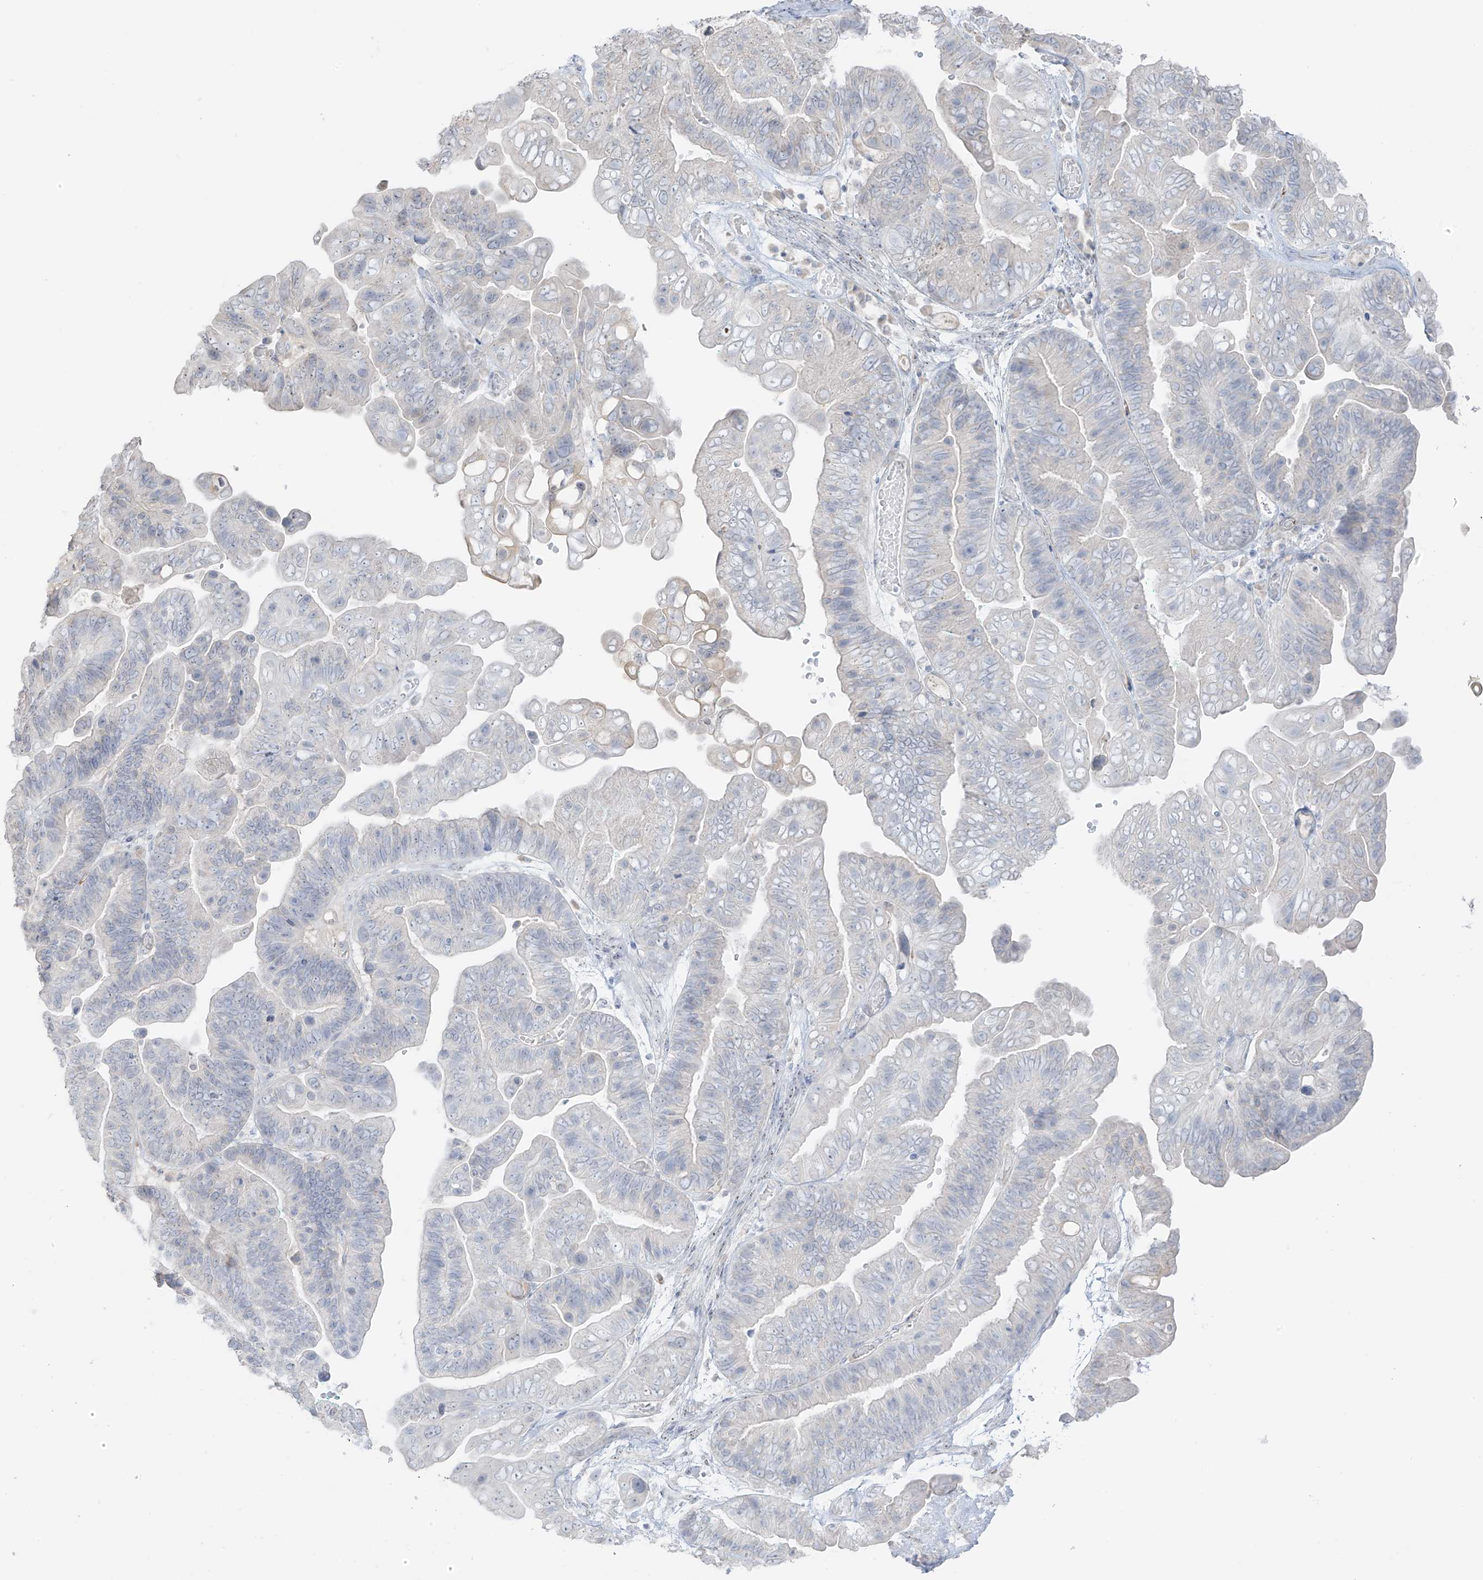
{"staining": {"intensity": "negative", "quantity": "none", "location": "none"}, "tissue": "ovarian cancer", "cell_type": "Tumor cells", "image_type": "cancer", "snomed": [{"axis": "morphology", "description": "Cystadenocarcinoma, serous, NOS"}, {"axis": "topography", "description": "Ovary"}], "caption": "IHC micrograph of serous cystadenocarcinoma (ovarian) stained for a protein (brown), which reveals no expression in tumor cells.", "gene": "C11orf87", "patient": {"sex": "female", "age": 56}}